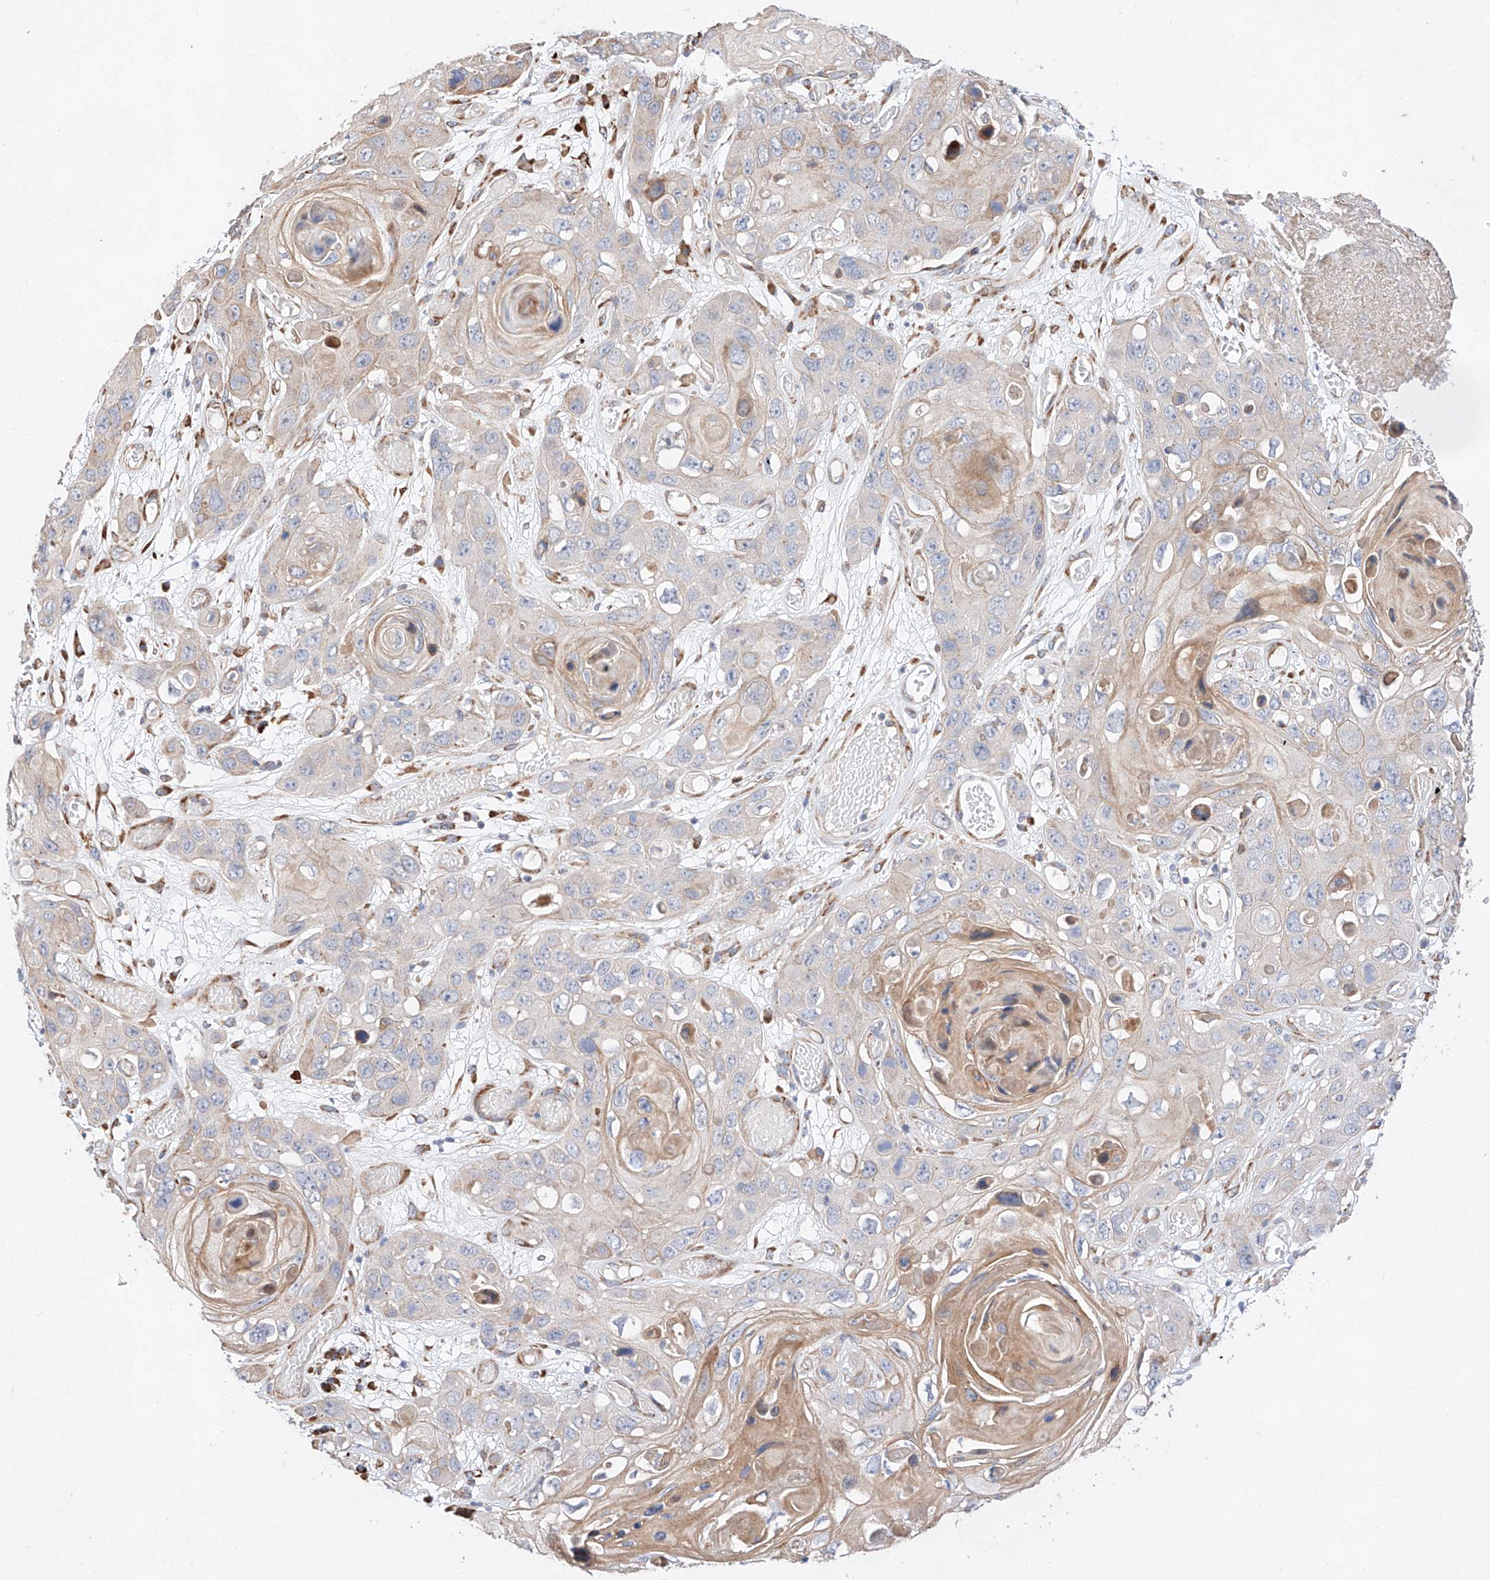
{"staining": {"intensity": "weak", "quantity": "25%-75%", "location": "cytoplasmic/membranous"}, "tissue": "skin cancer", "cell_type": "Tumor cells", "image_type": "cancer", "snomed": [{"axis": "morphology", "description": "Squamous cell carcinoma, NOS"}, {"axis": "topography", "description": "Skin"}], "caption": "Weak cytoplasmic/membranous protein positivity is appreciated in approximately 25%-75% of tumor cells in skin squamous cell carcinoma. The staining was performed using DAB to visualize the protein expression in brown, while the nuclei were stained in blue with hematoxylin (Magnification: 20x).", "gene": "ATP9B", "patient": {"sex": "male", "age": 55}}